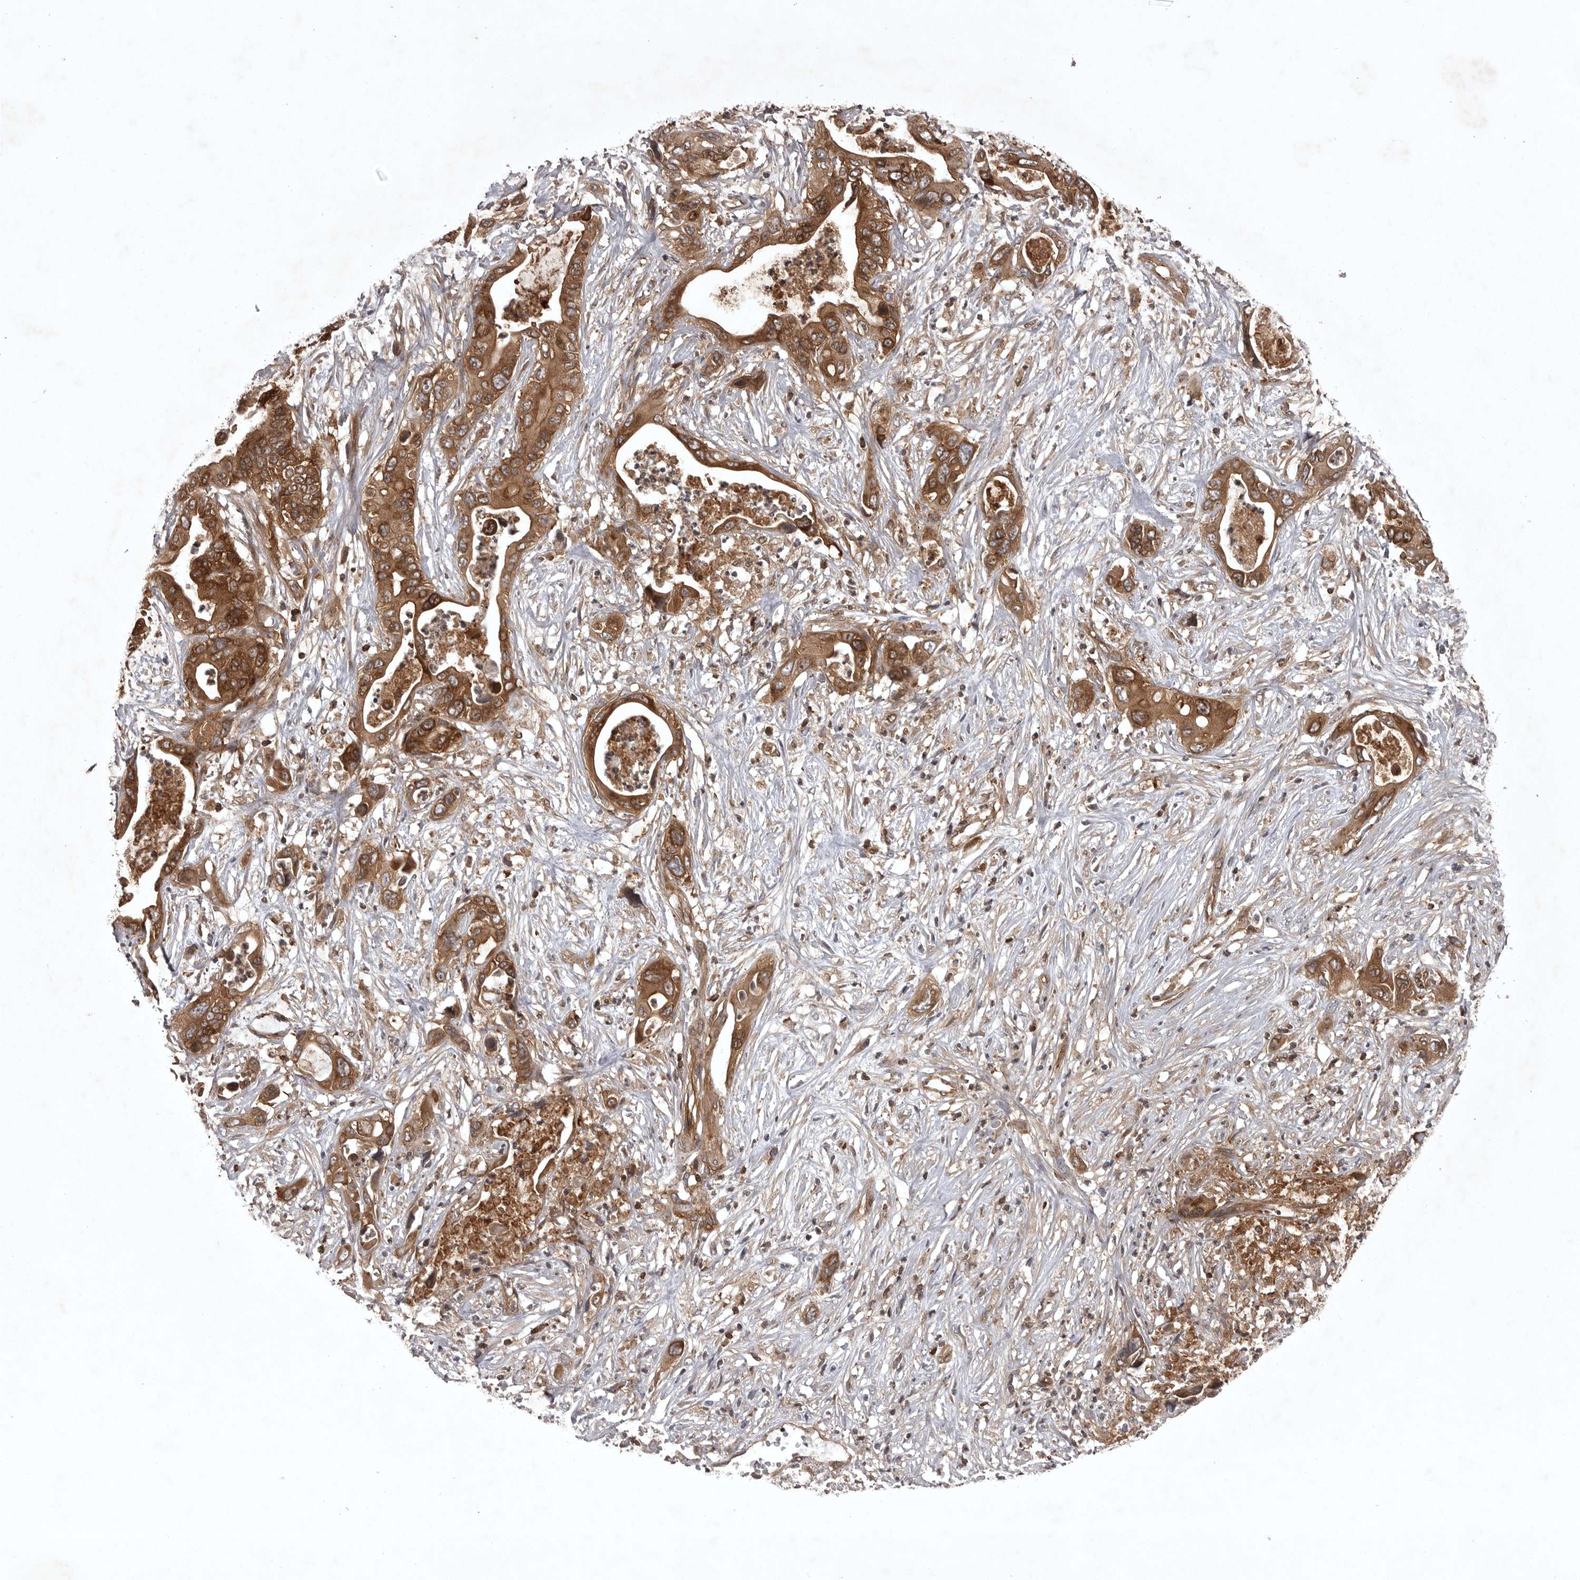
{"staining": {"intensity": "strong", "quantity": ">75%", "location": "cytoplasmic/membranous"}, "tissue": "pancreatic cancer", "cell_type": "Tumor cells", "image_type": "cancer", "snomed": [{"axis": "morphology", "description": "Adenocarcinoma, NOS"}, {"axis": "topography", "description": "Pancreas"}], "caption": "Pancreatic adenocarcinoma was stained to show a protein in brown. There is high levels of strong cytoplasmic/membranous expression in about >75% of tumor cells.", "gene": "STK24", "patient": {"sex": "male", "age": 66}}